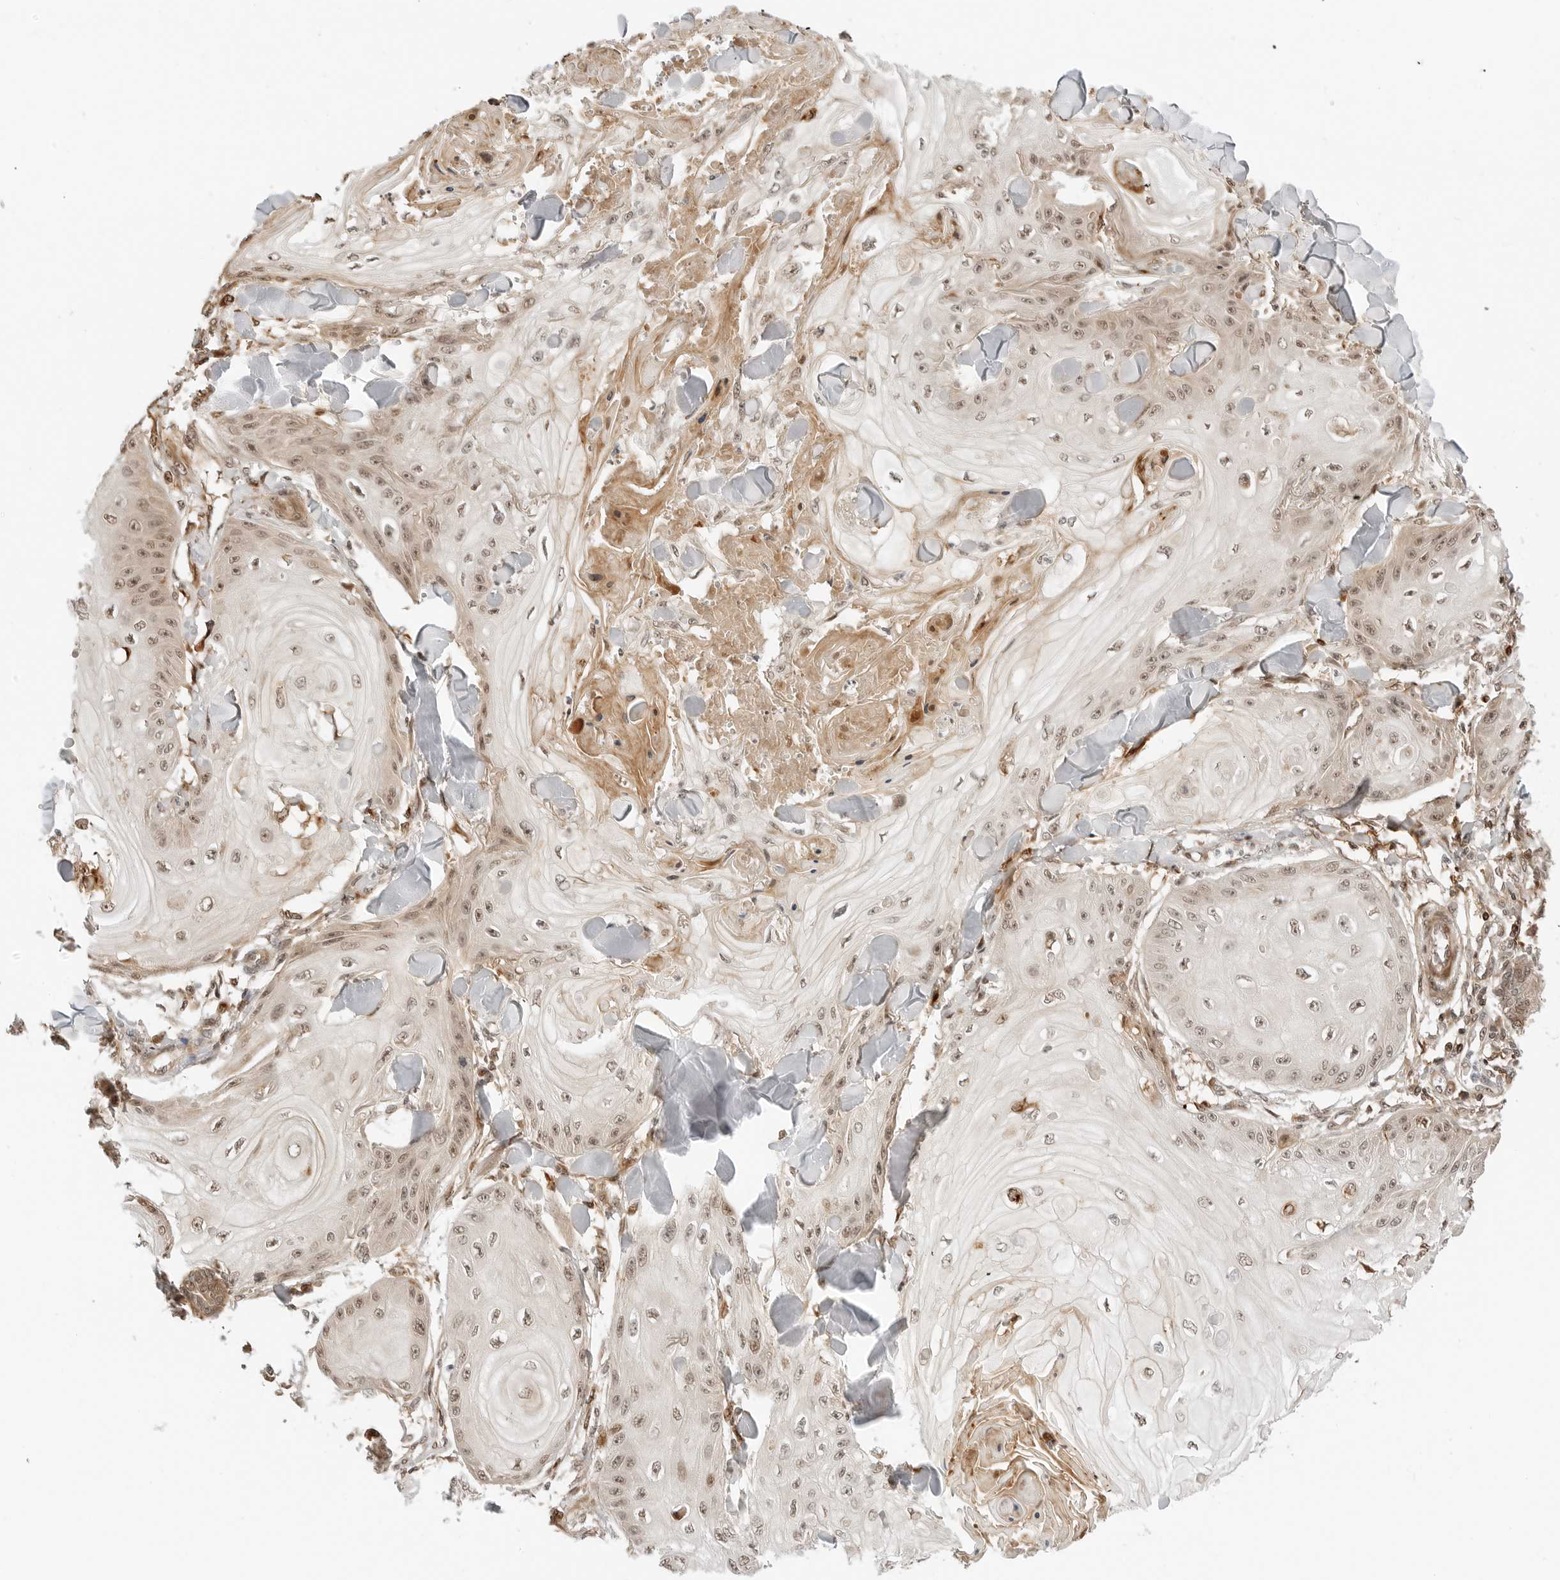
{"staining": {"intensity": "weak", "quantity": ">75%", "location": "nuclear"}, "tissue": "skin cancer", "cell_type": "Tumor cells", "image_type": "cancer", "snomed": [{"axis": "morphology", "description": "Squamous cell carcinoma, NOS"}, {"axis": "topography", "description": "Skin"}], "caption": "An image of human skin cancer (squamous cell carcinoma) stained for a protein displays weak nuclear brown staining in tumor cells. (DAB IHC with brightfield microscopy, high magnification).", "gene": "GEM", "patient": {"sex": "male", "age": 74}}